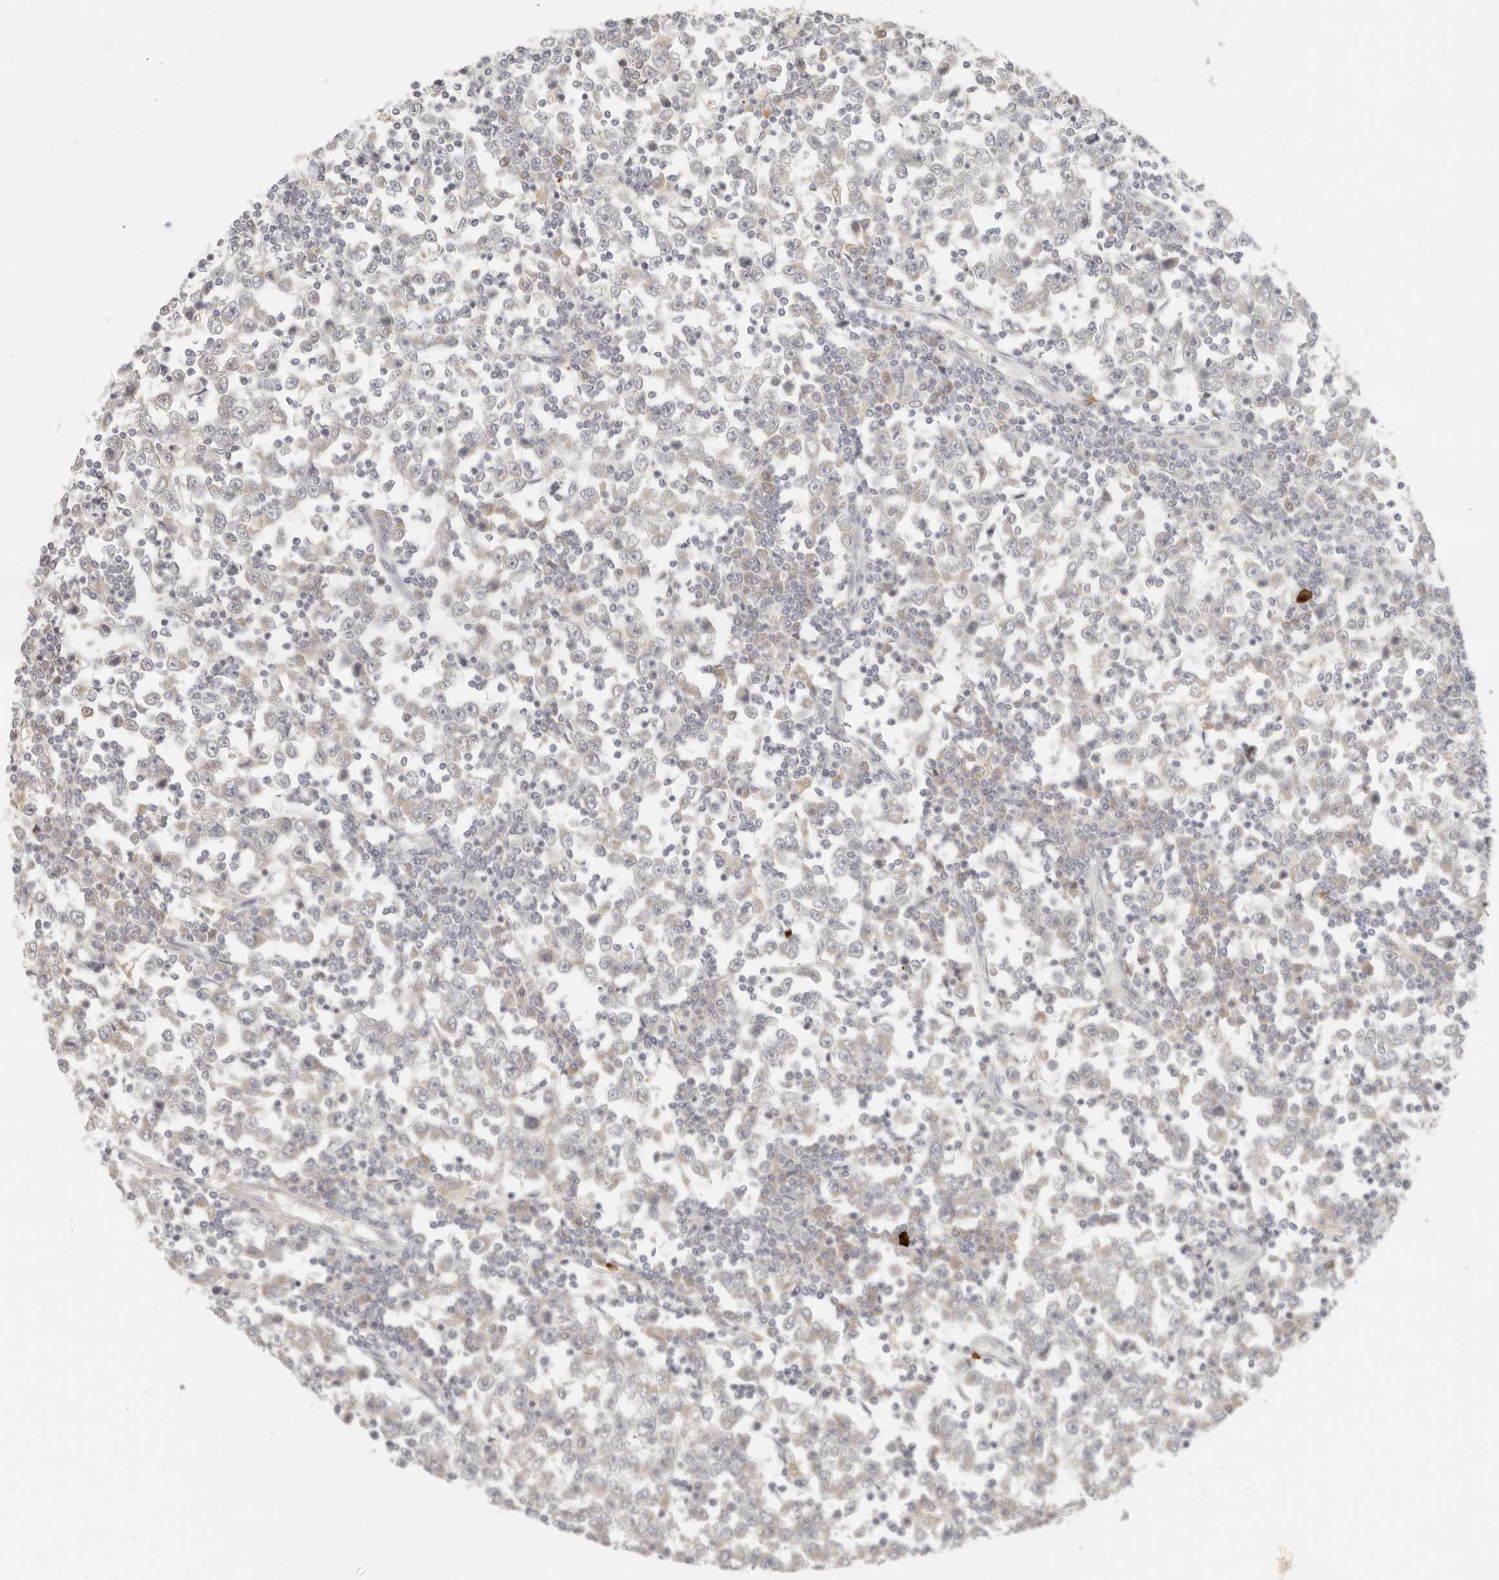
{"staining": {"intensity": "negative", "quantity": "none", "location": "none"}, "tissue": "testis cancer", "cell_type": "Tumor cells", "image_type": "cancer", "snomed": [{"axis": "morphology", "description": "Seminoma, NOS"}, {"axis": "topography", "description": "Testis"}], "caption": "IHC histopathology image of seminoma (testis) stained for a protein (brown), which displays no expression in tumor cells.", "gene": "INTS11", "patient": {"sex": "male", "age": 65}}